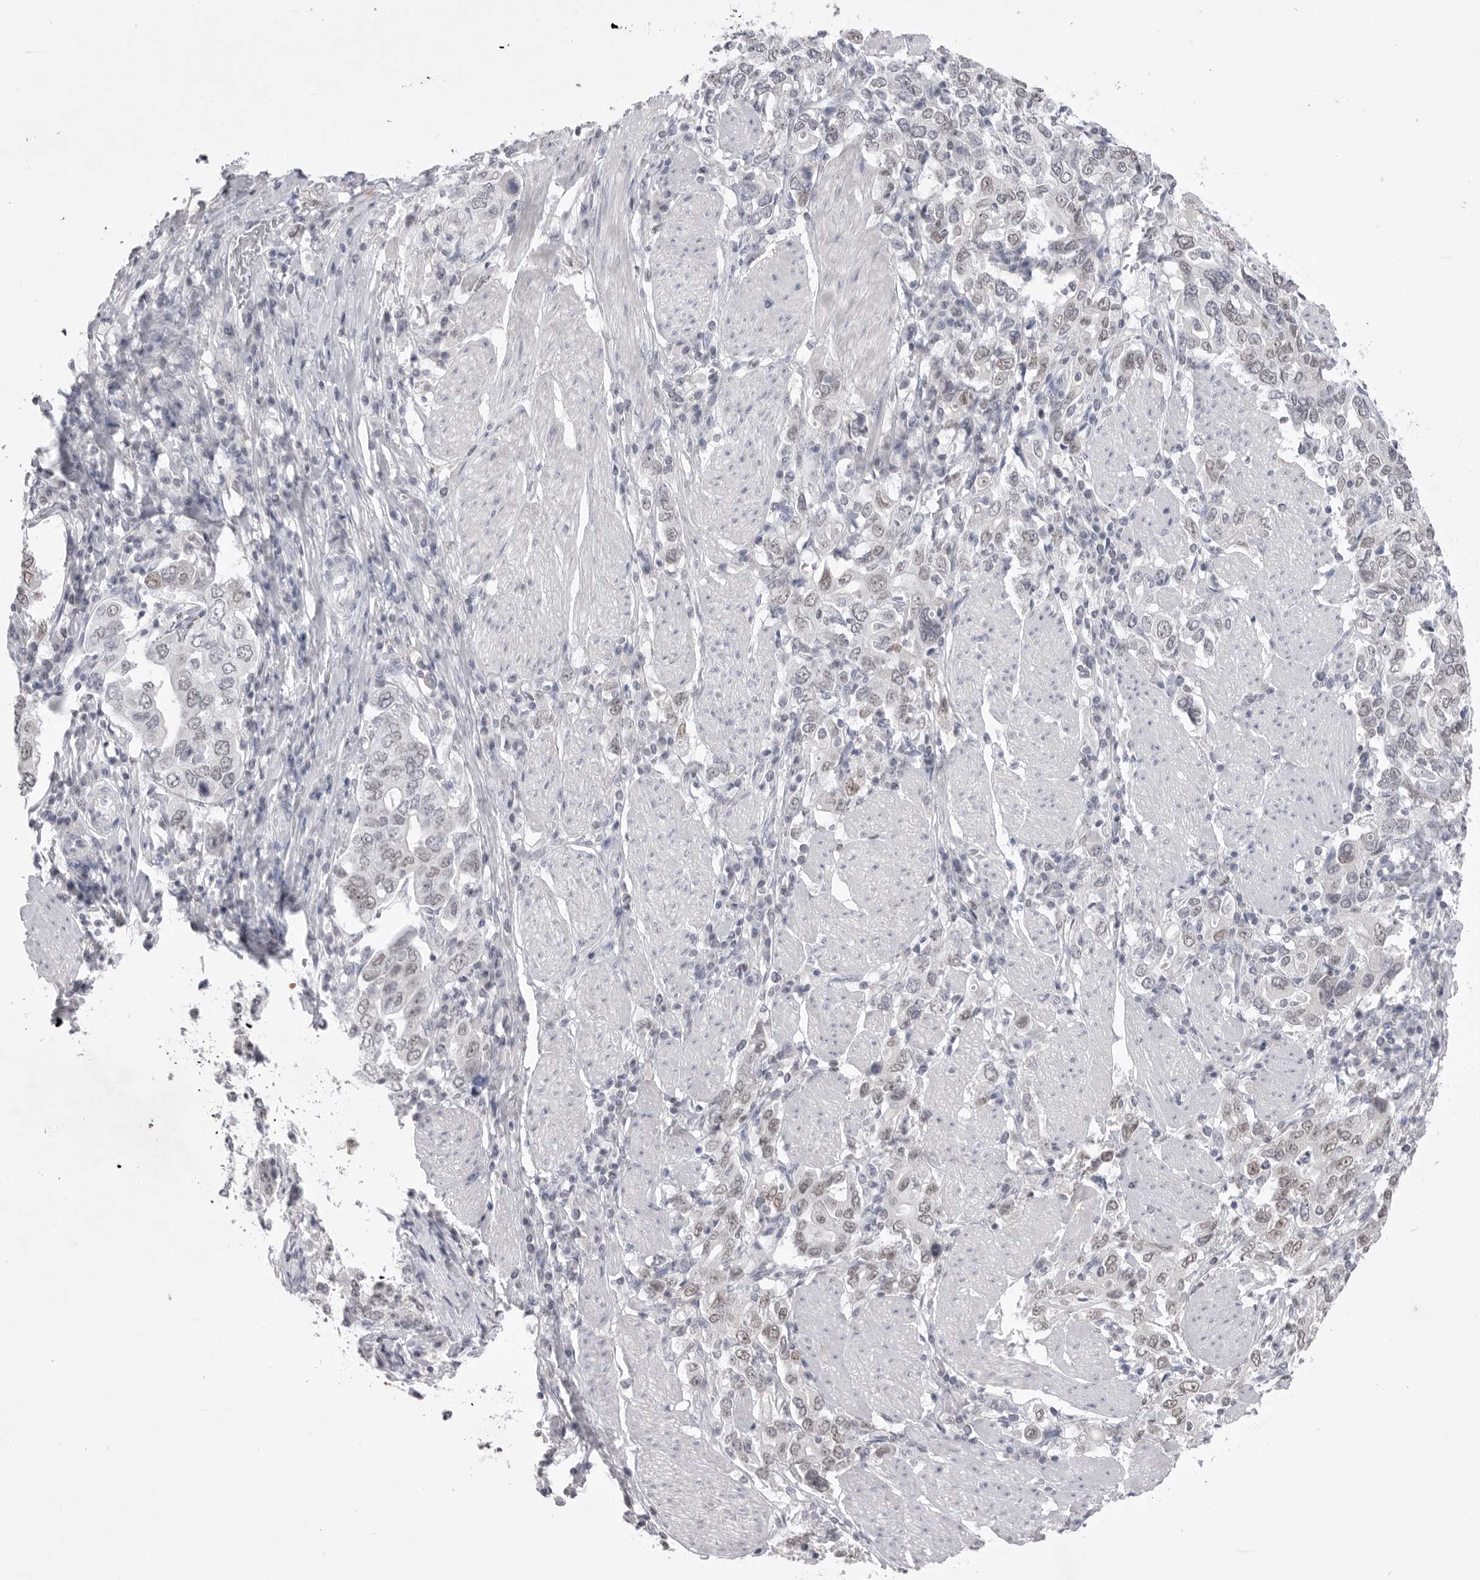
{"staining": {"intensity": "weak", "quantity": "<25%", "location": "nuclear"}, "tissue": "stomach cancer", "cell_type": "Tumor cells", "image_type": "cancer", "snomed": [{"axis": "morphology", "description": "Adenocarcinoma, NOS"}, {"axis": "topography", "description": "Stomach, upper"}], "caption": "Stomach cancer stained for a protein using immunohistochemistry (IHC) displays no expression tumor cells.", "gene": "ZBTB7B", "patient": {"sex": "male", "age": 62}}